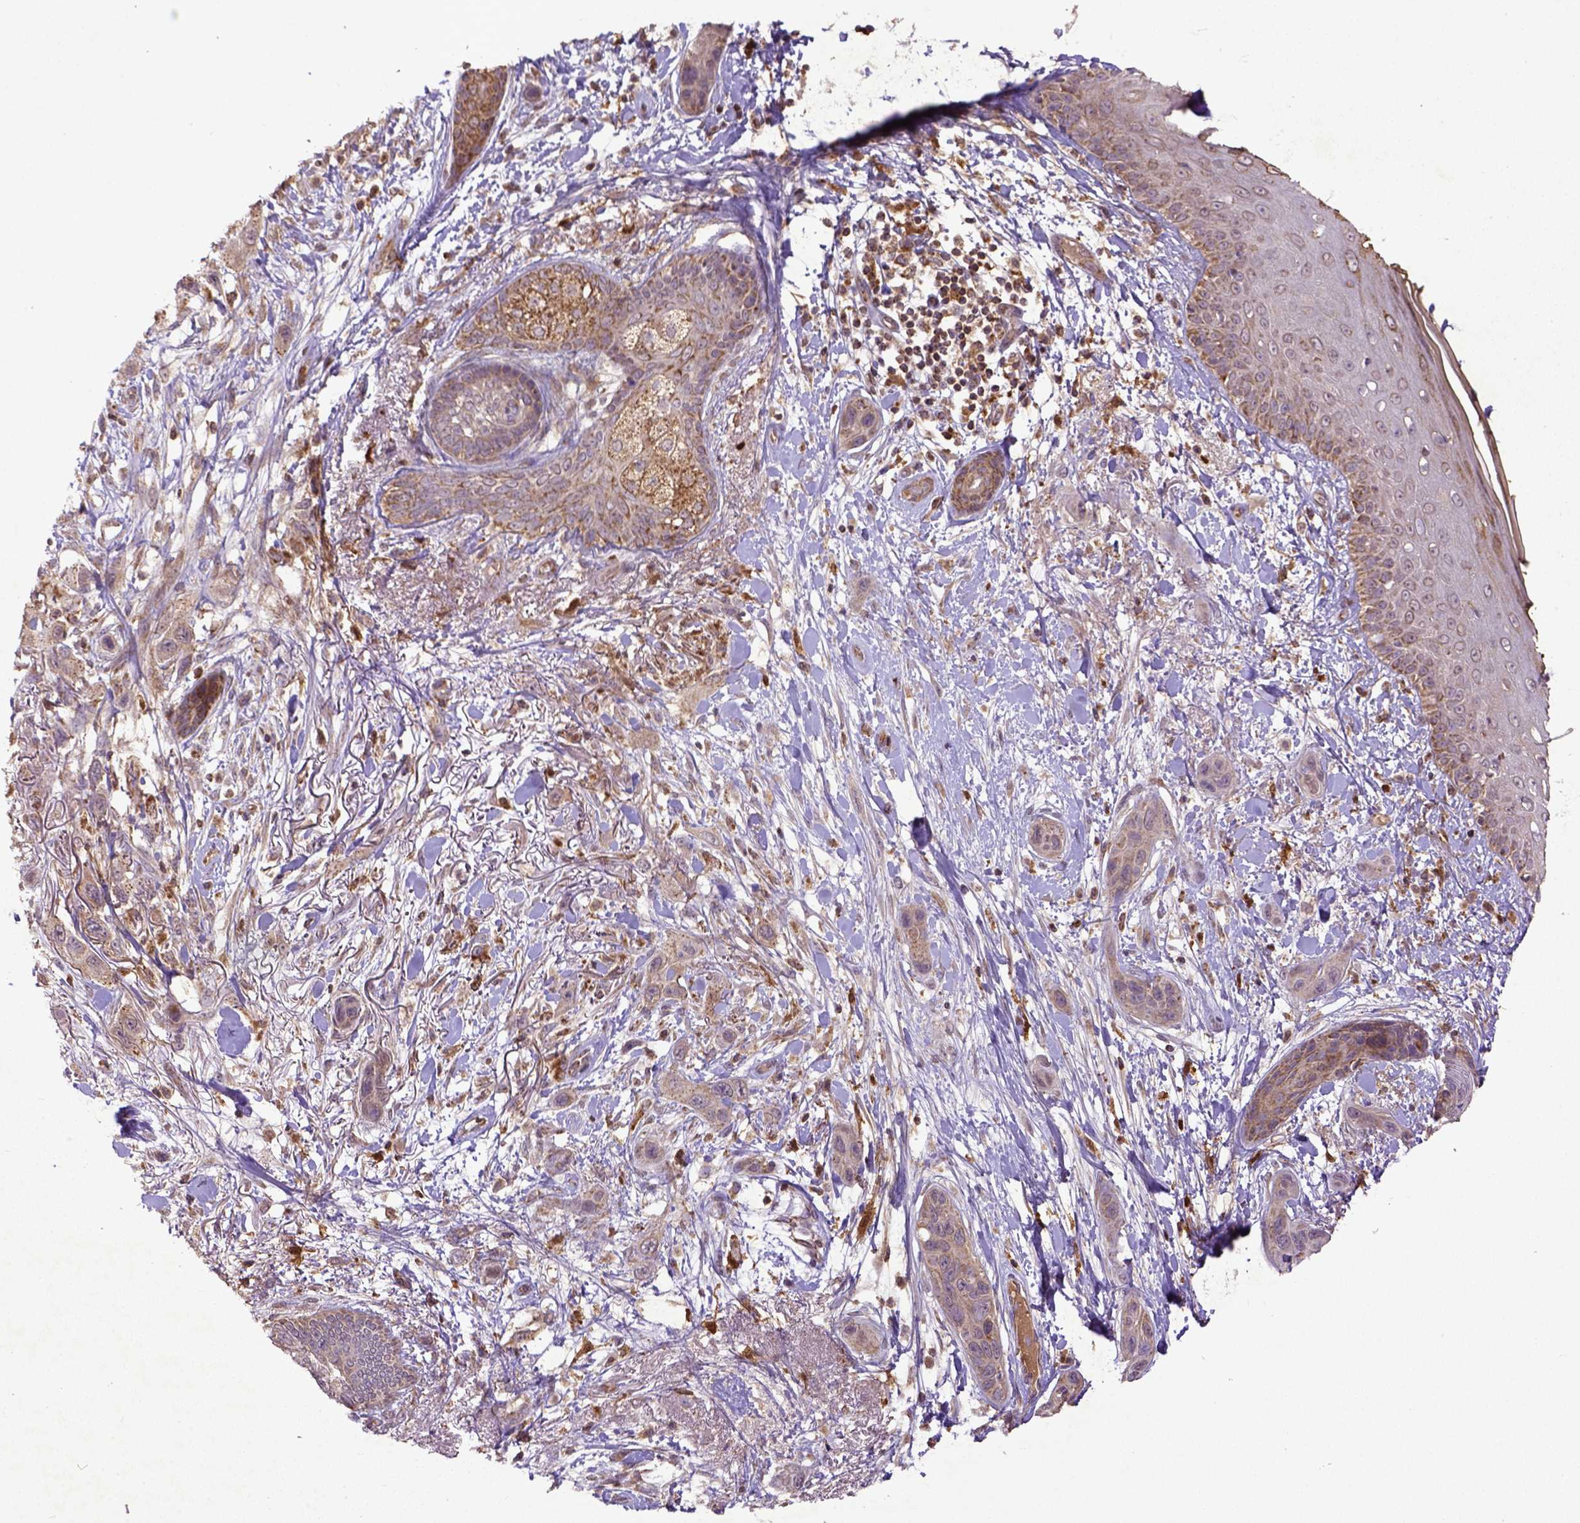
{"staining": {"intensity": "weak", "quantity": ">75%", "location": "cytoplasmic/membranous"}, "tissue": "skin cancer", "cell_type": "Tumor cells", "image_type": "cancer", "snomed": [{"axis": "morphology", "description": "Squamous cell carcinoma, NOS"}, {"axis": "topography", "description": "Skin"}], "caption": "Tumor cells display low levels of weak cytoplasmic/membranous positivity in about >75% of cells in human skin cancer (squamous cell carcinoma).", "gene": "MT-CO1", "patient": {"sex": "male", "age": 79}}